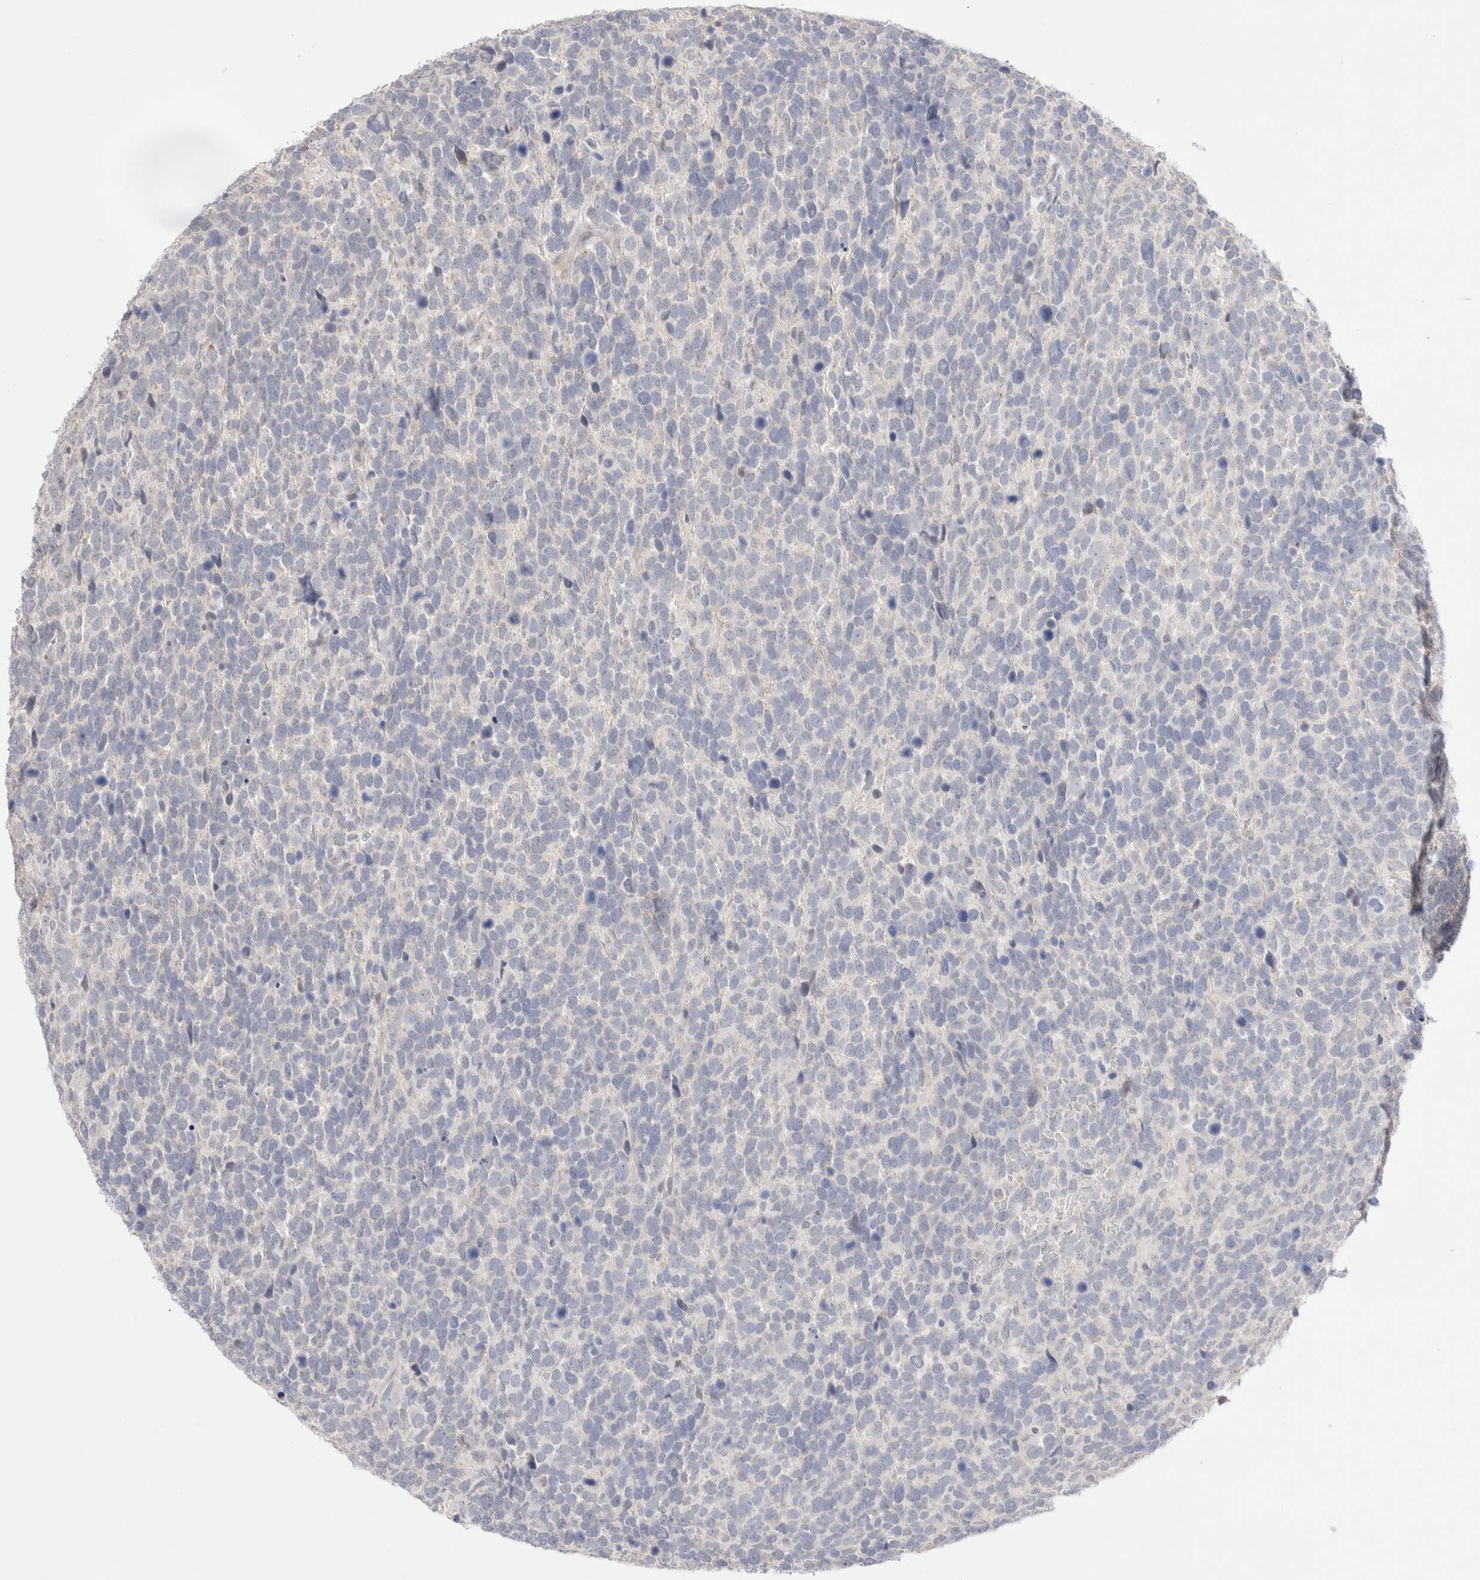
{"staining": {"intensity": "negative", "quantity": "none", "location": "none"}, "tissue": "urothelial cancer", "cell_type": "Tumor cells", "image_type": "cancer", "snomed": [{"axis": "morphology", "description": "Urothelial carcinoma, High grade"}, {"axis": "topography", "description": "Urinary bladder"}], "caption": "DAB immunohistochemical staining of human urothelial cancer displays no significant expression in tumor cells.", "gene": "SPATA20", "patient": {"sex": "female", "age": 82}}